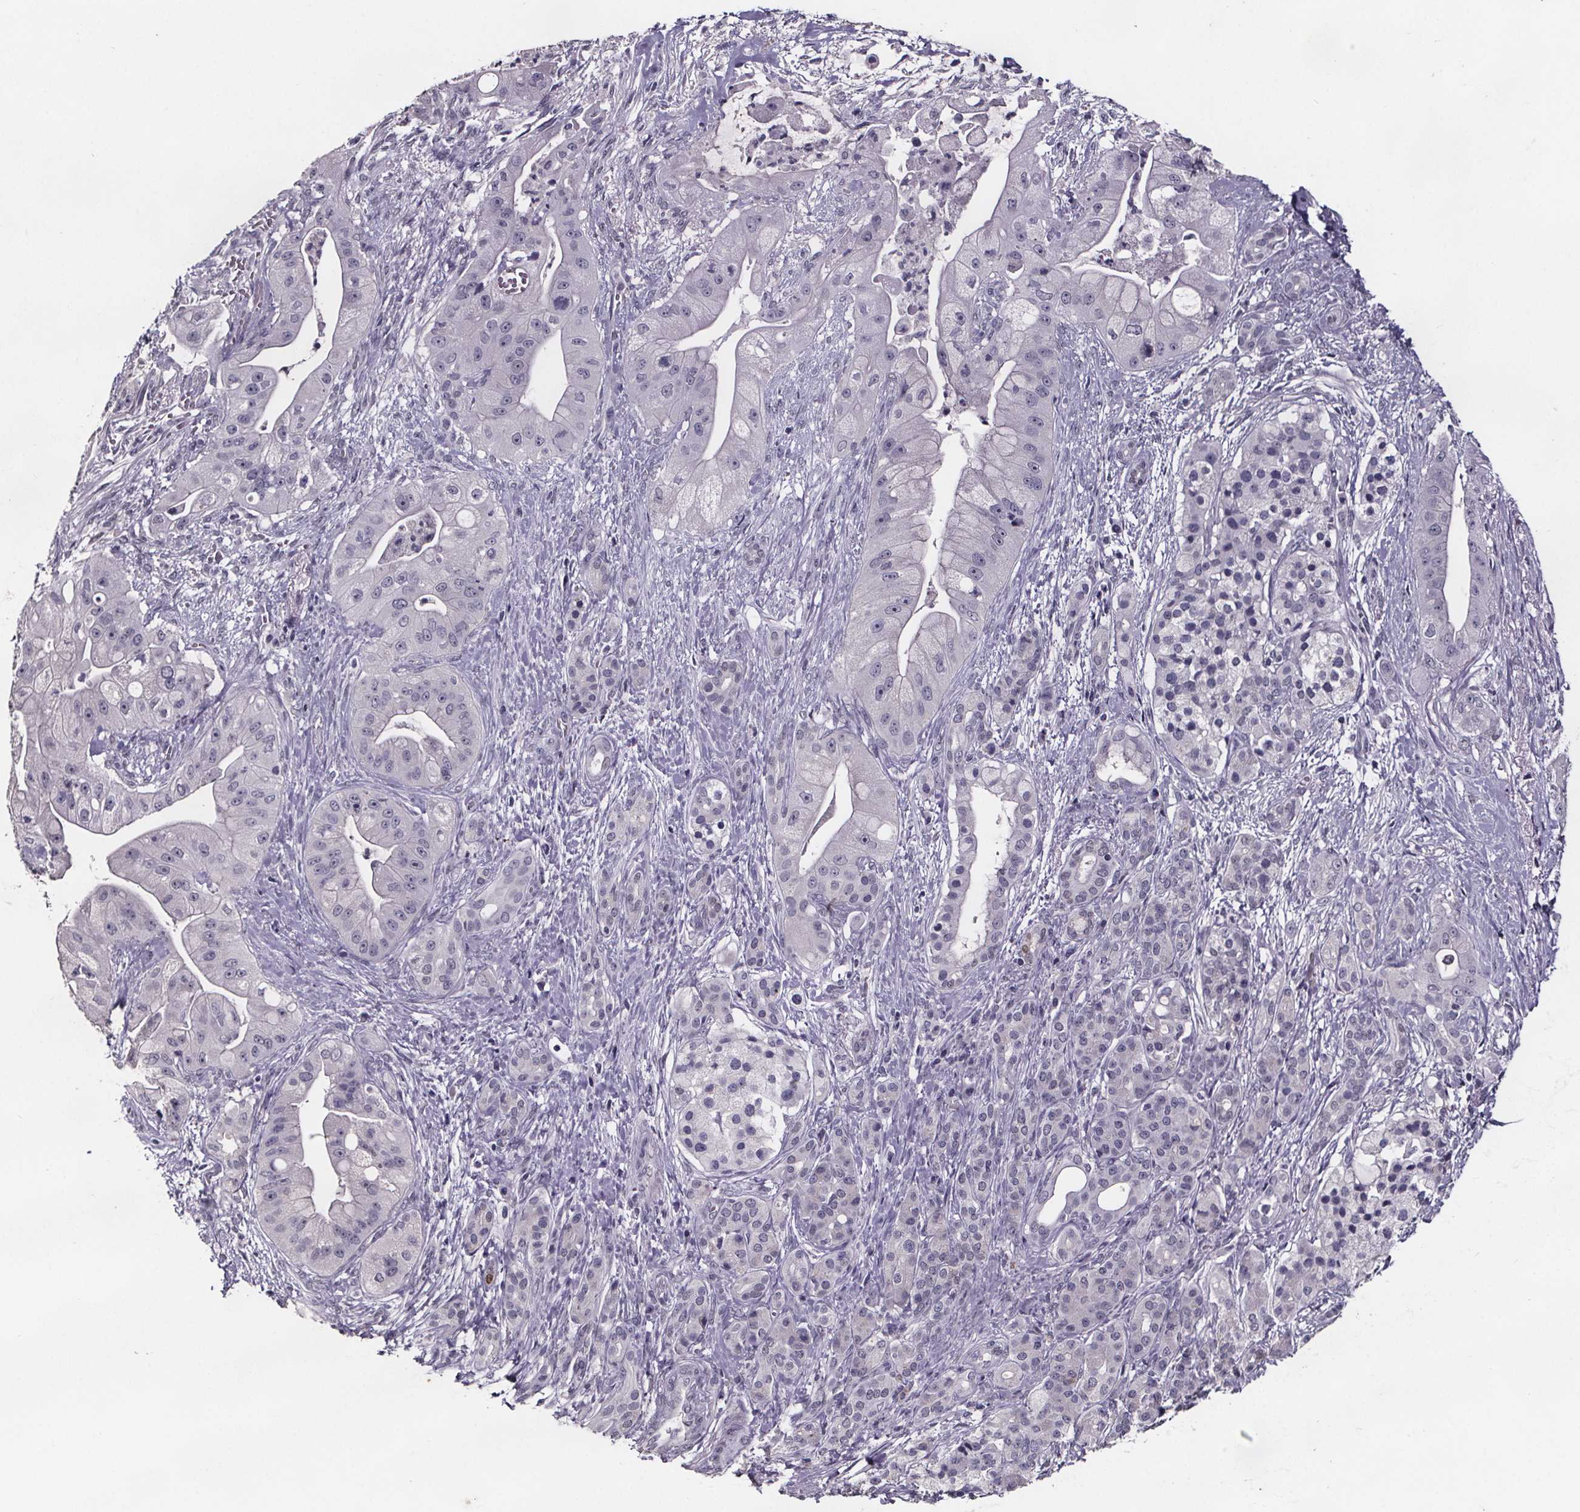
{"staining": {"intensity": "negative", "quantity": "none", "location": "none"}, "tissue": "pancreatic cancer", "cell_type": "Tumor cells", "image_type": "cancer", "snomed": [{"axis": "morphology", "description": "Normal tissue, NOS"}, {"axis": "morphology", "description": "Inflammation, NOS"}, {"axis": "morphology", "description": "Adenocarcinoma, NOS"}, {"axis": "topography", "description": "Pancreas"}], "caption": "Micrograph shows no significant protein staining in tumor cells of pancreatic adenocarcinoma.", "gene": "AR", "patient": {"sex": "male", "age": 57}}